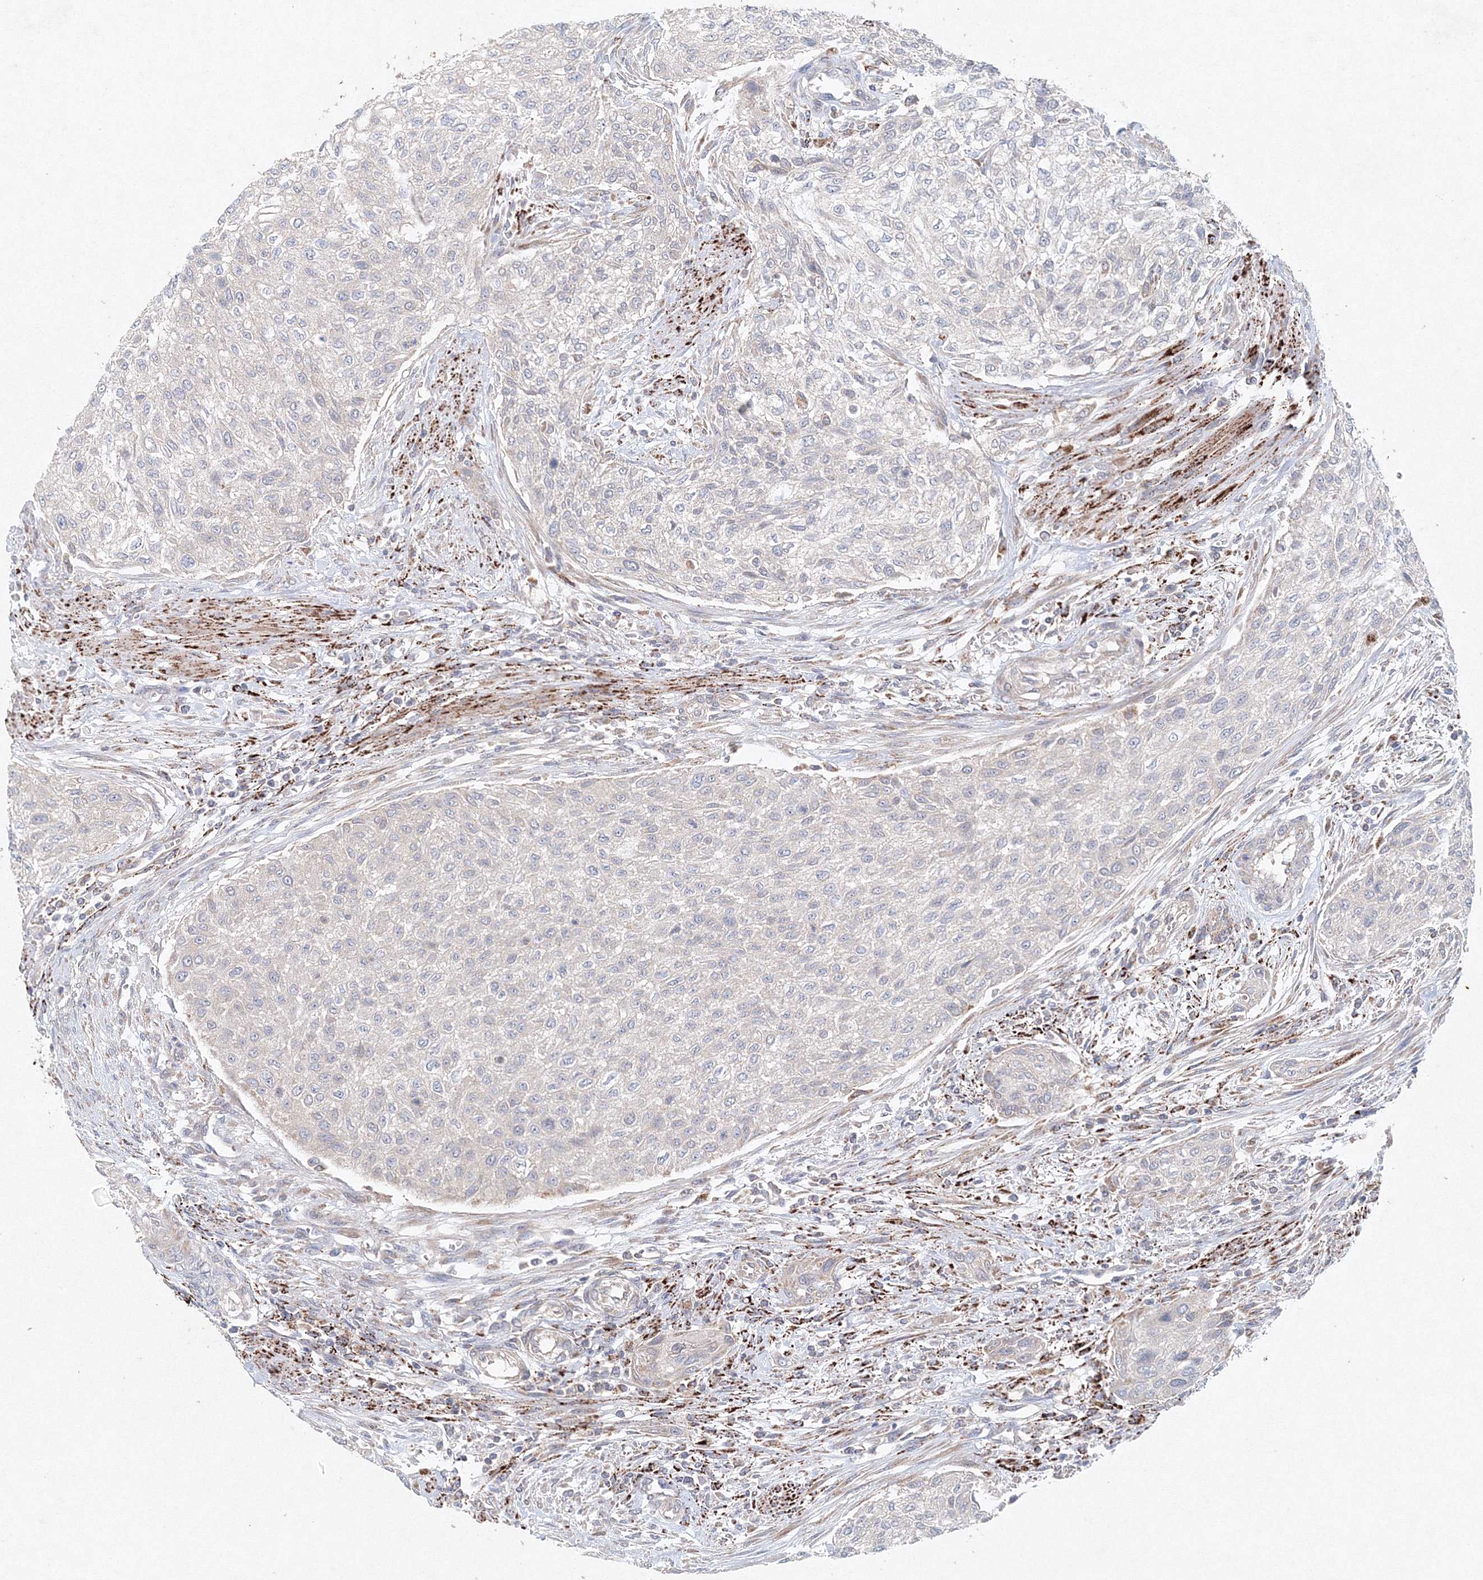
{"staining": {"intensity": "negative", "quantity": "none", "location": "none"}, "tissue": "urothelial cancer", "cell_type": "Tumor cells", "image_type": "cancer", "snomed": [{"axis": "morphology", "description": "Urothelial carcinoma, High grade"}, {"axis": "topography", "description": "Urinary bladder"}], "caption": "Immunohistochemical staining of urothelial cancer reveals no significant staining in tumor cells. (Immunohistochemistry, brightfield microscopy, high magnification).", "gene": "WDR49", "patient": {"sex": "male", "age": 35}}